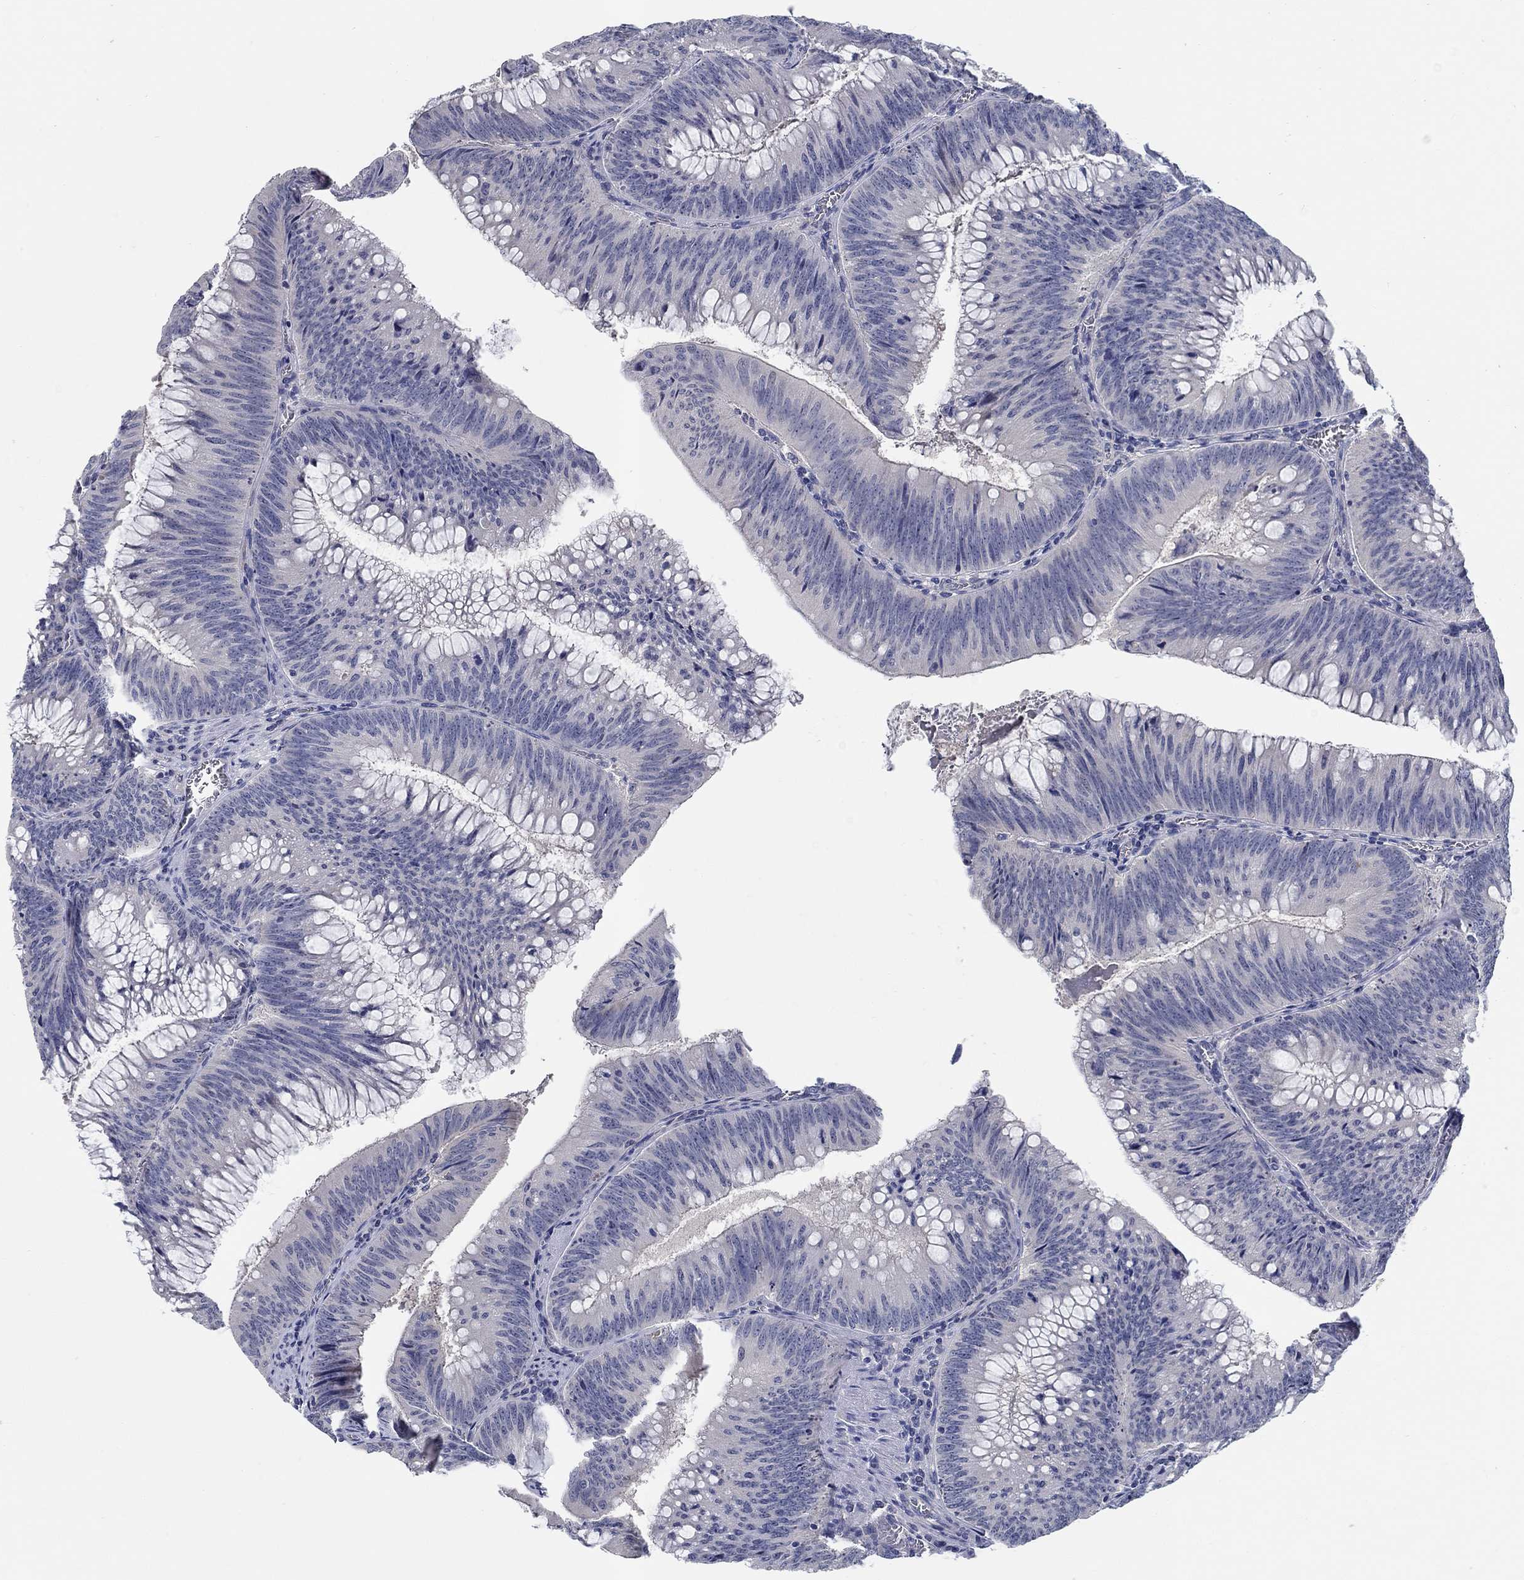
{"staining": {"intensity": "negative", "quantity": "none", "location": "none"}, "tissue": "colorectal cancer", "cell_type": "Tumor cells", "image_type": "cancer", "snomed": [{"axis": "morphology", "description": "Adenocarcinoma, NOS"}, {"axis": "topography", "description": "Rectum"}], "caption": "High magnification brightfield microscopy of colorectal adenocarcinoma stained with DAB (3,3'-diaminobenzidine) (brown) and counterstained with hematoxylin (blue): tumor cells show no significant expression.", "gene": "SMIM18", "patient": {"sex": "female", "age": 72}}